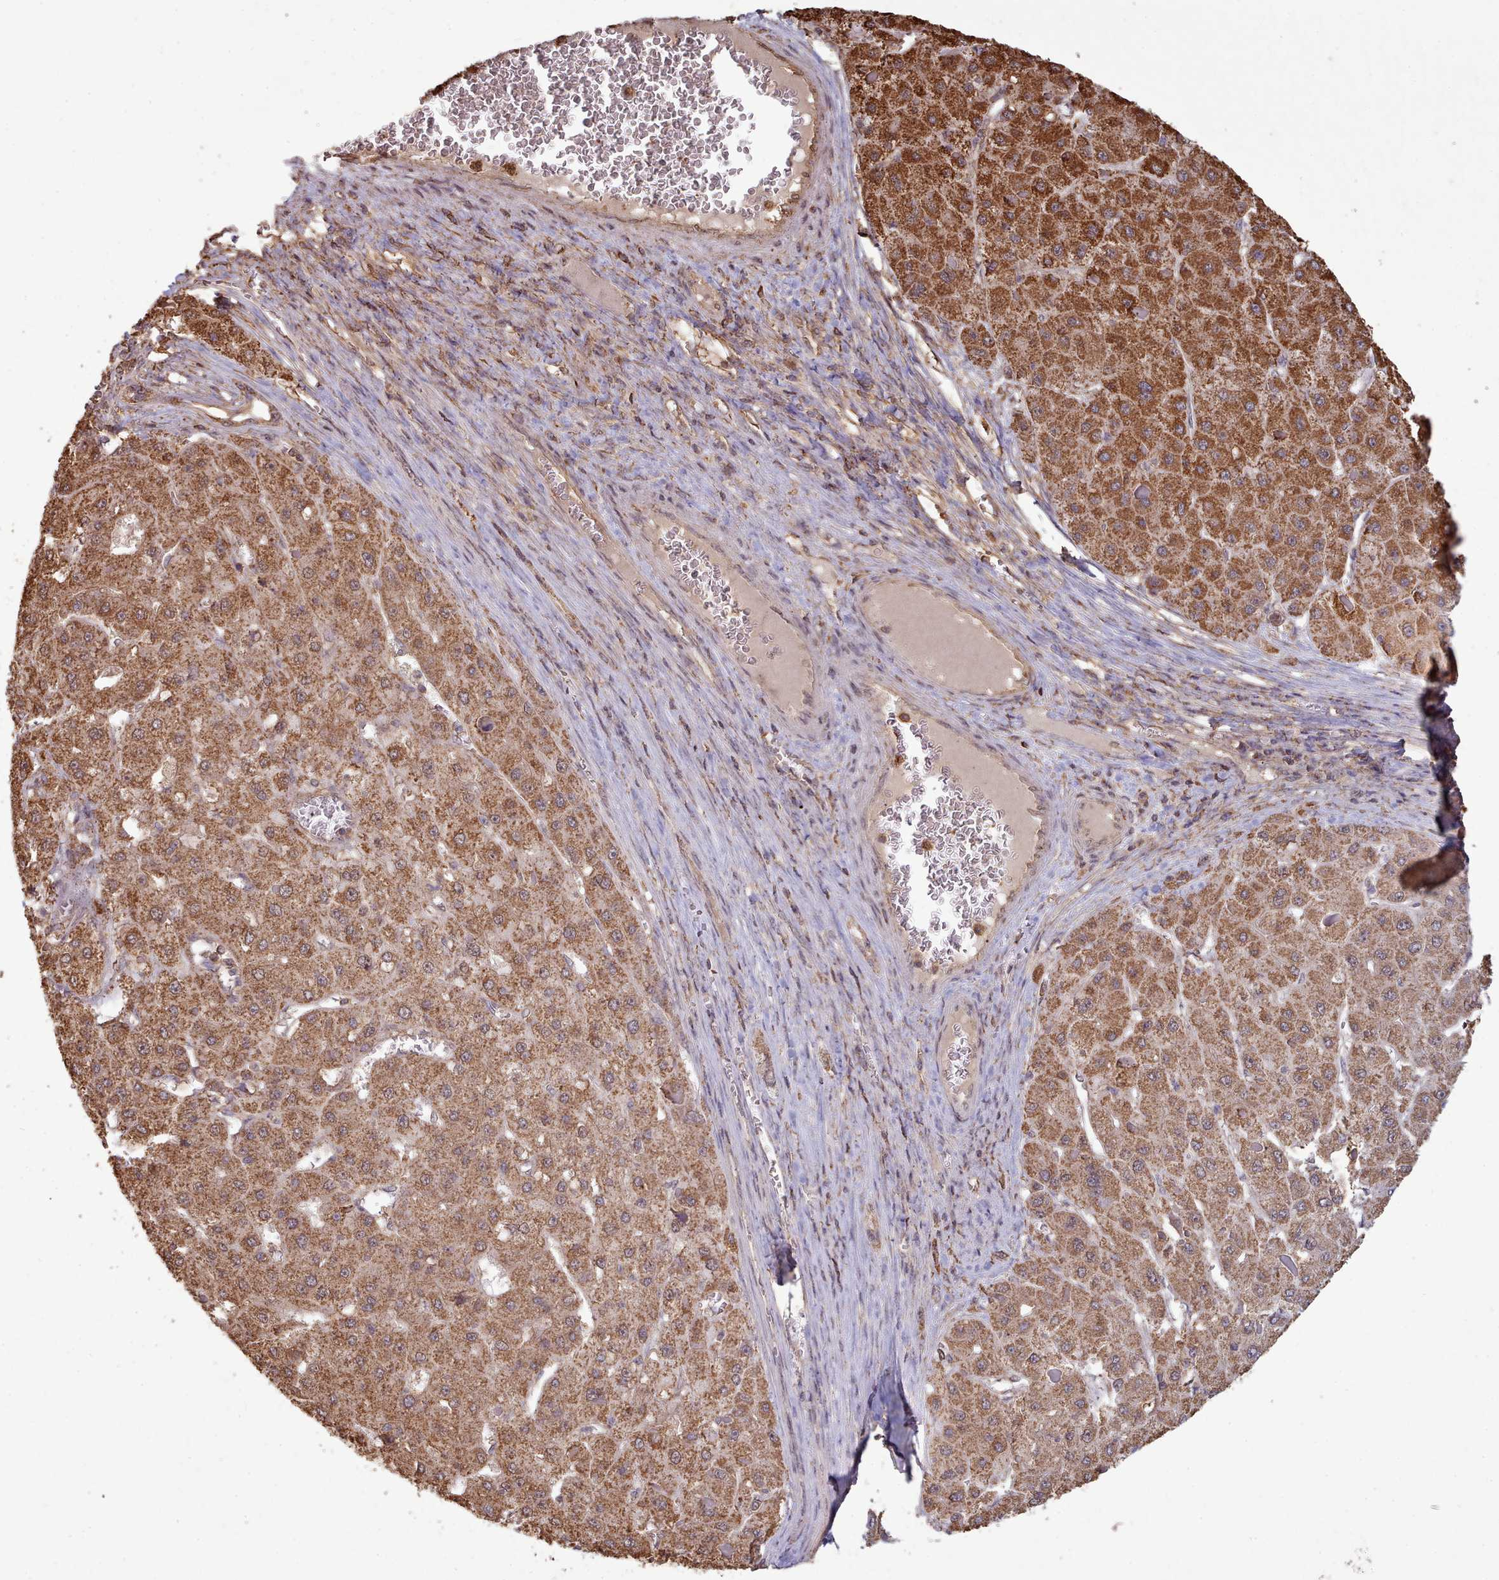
{"staining": {"intensity": "strong", "quantity": ">75%", "location": "cytoplasmic/membranous"}, "tissue": "liver cancer", "cell_type": "Tumor cells", "image_type": "cancer", "snomed": [{"axis": "morphology", "description": "Carcinoma, Hepatocellular, NOS"}, {"axis": "topography", "description": "Liver"}], "caption": "Immunohistochemical staining of human hepatocellular carcinoma (liver) demonstrates high levels of strong cytoplasmic/membranous positivity in approximately >75% of tumor cells.", "gene": "METRN", "patient": {"sex": "female", "age": 73}}